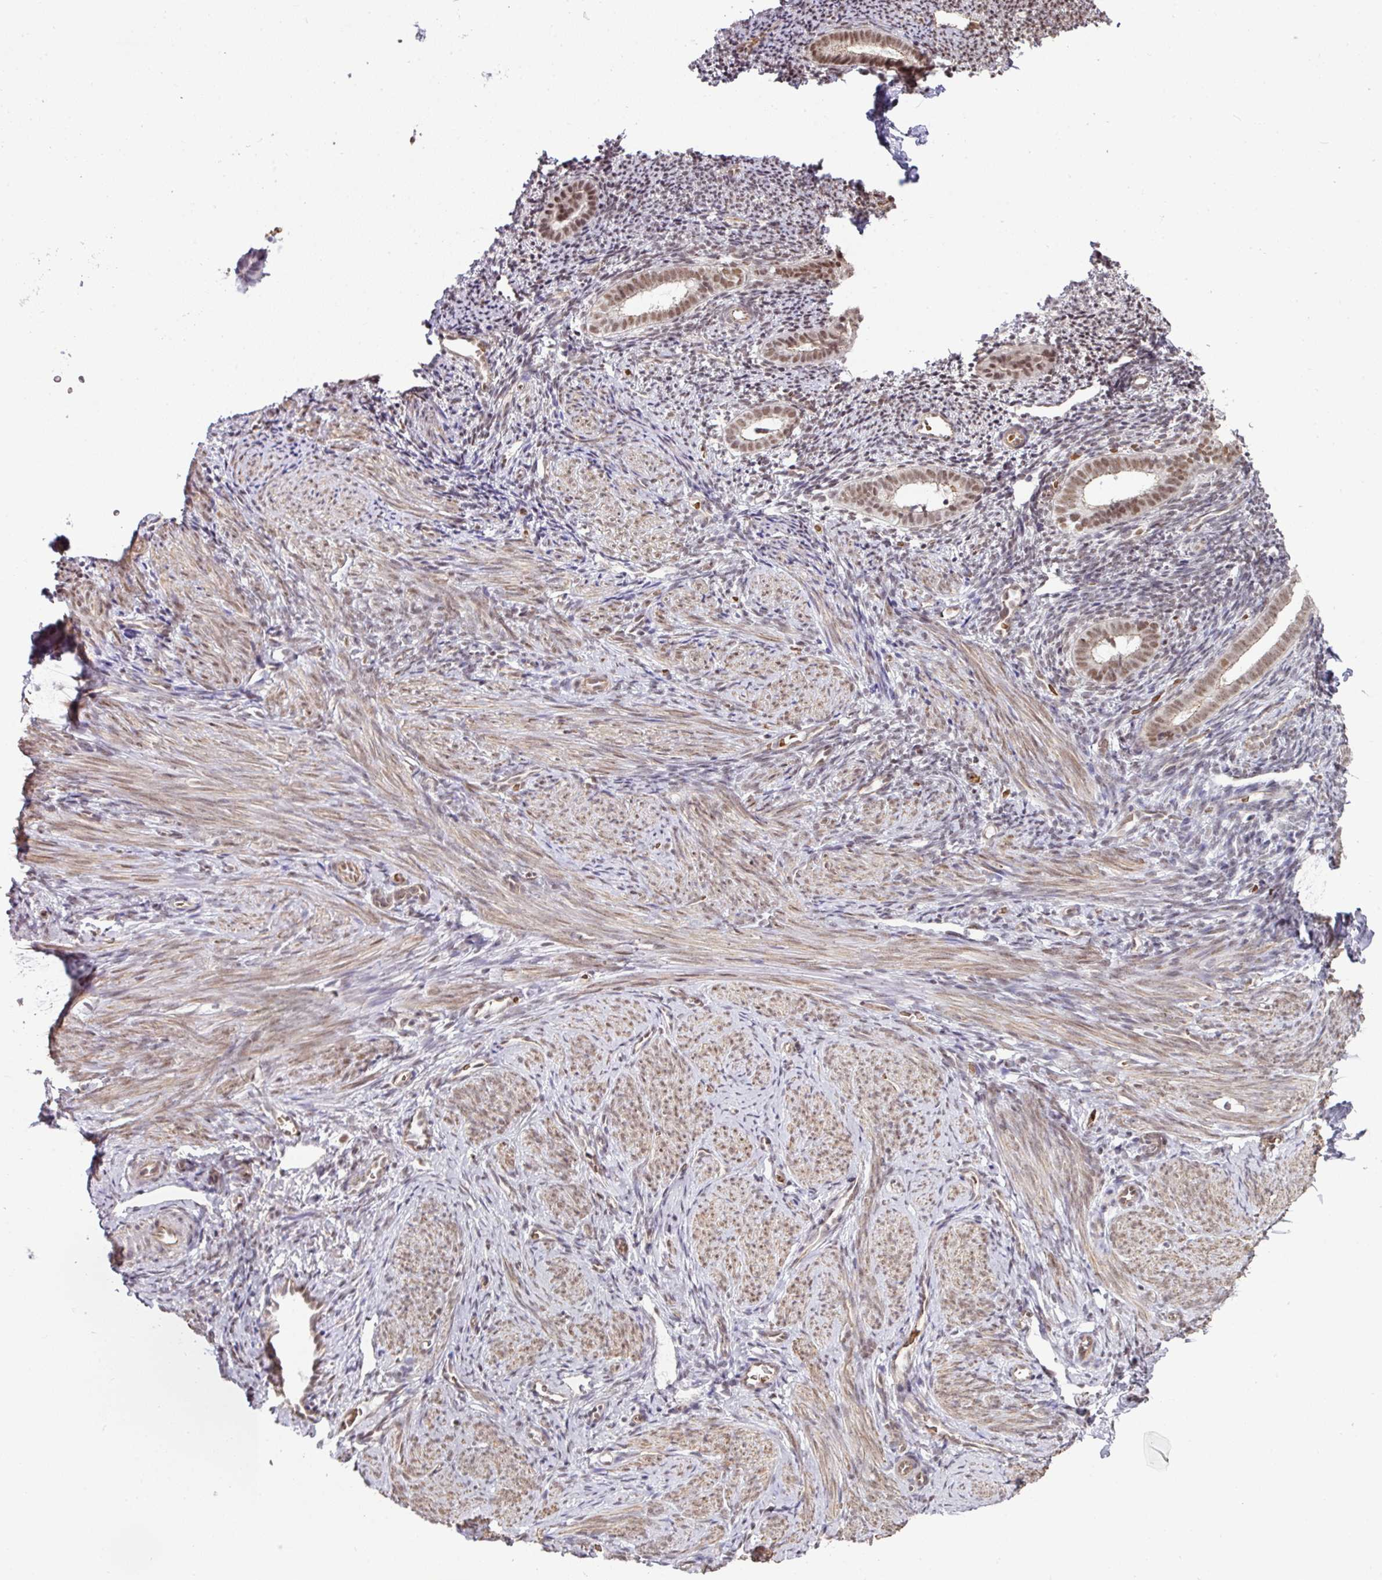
{"staining": {"intensity": "moderate", "quantity": ">75%", "location": "nuclear"}, "tissue": "endometrium", "cell_type": "Cells in endometrial stroma", "image_type": "normal", "snomed": [{"axis": "morphology", "description": "Normal tissue, NOS"}, {"axis": "topography", "description": "Endometrium"}], "caption": "Protein expression analysis of benign human endometrium reveals moderate nuclear positivity in about >75% of cells in endometrial stroma.", "gene": "NCOA5", "patient": {"sex": "female", "age": 39}}